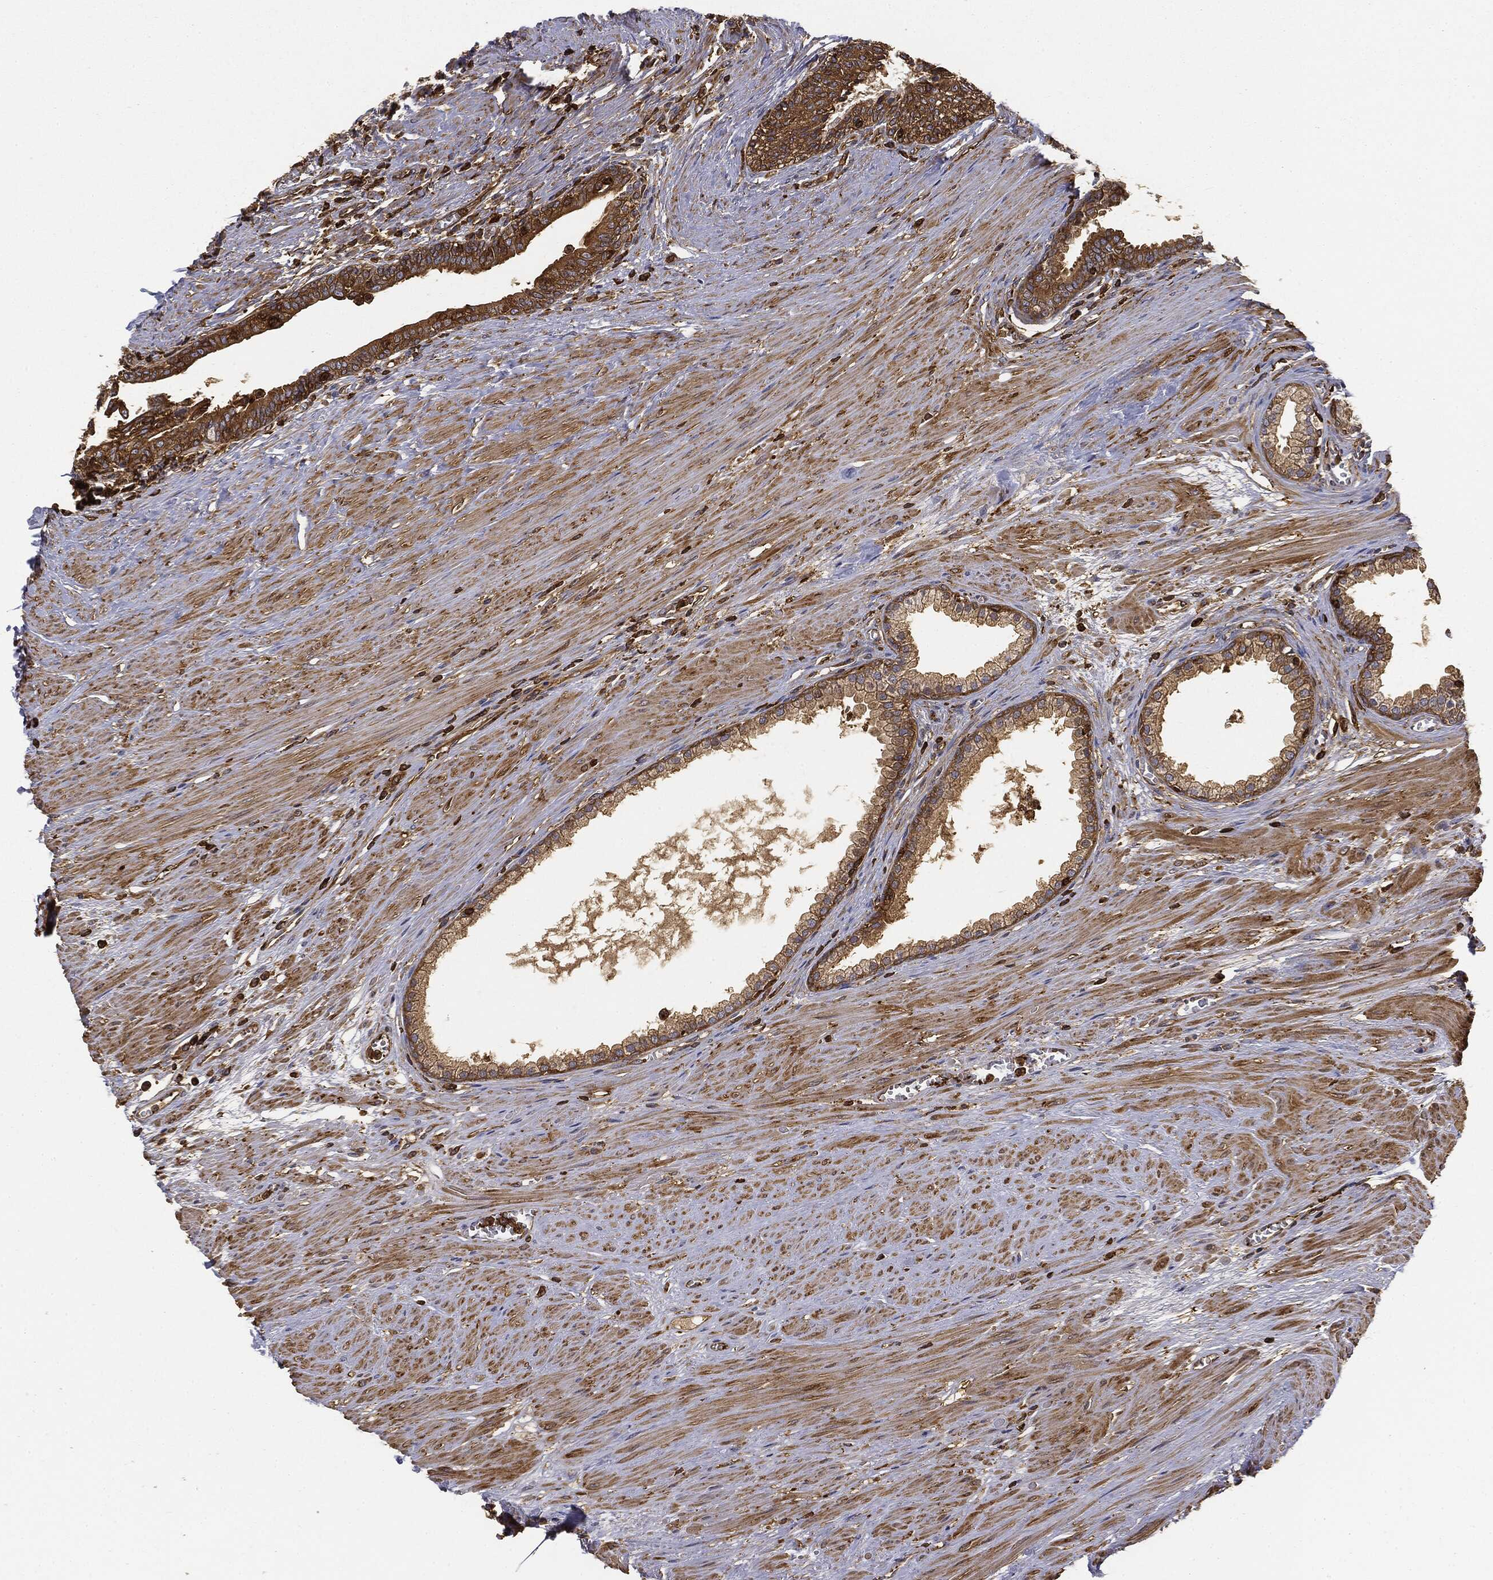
{"staining": {"intensity": "strong", "quantity": "<25%", "location": "cytoplasmic/membranous"}, "tissue": "prostate", "cell_type": "Glandular cells", "image_type": "normal", "snomed": [{"axis": "morphology", "description": "Normal tissue, NOS"}, {"axis": "topography", "description": "Prostate"}], "caption": "Protein positivity by immunohistochemistry reveals strong cytoplasmic/membranous staining in about <25% of glandular cells in benign prostate. (DAB (3,3'-diaminobenzidine) IHC with brightfield microscopy, high magnification).", "gene": "WDR1", "patient": {"sex": "male", "age": 64}}